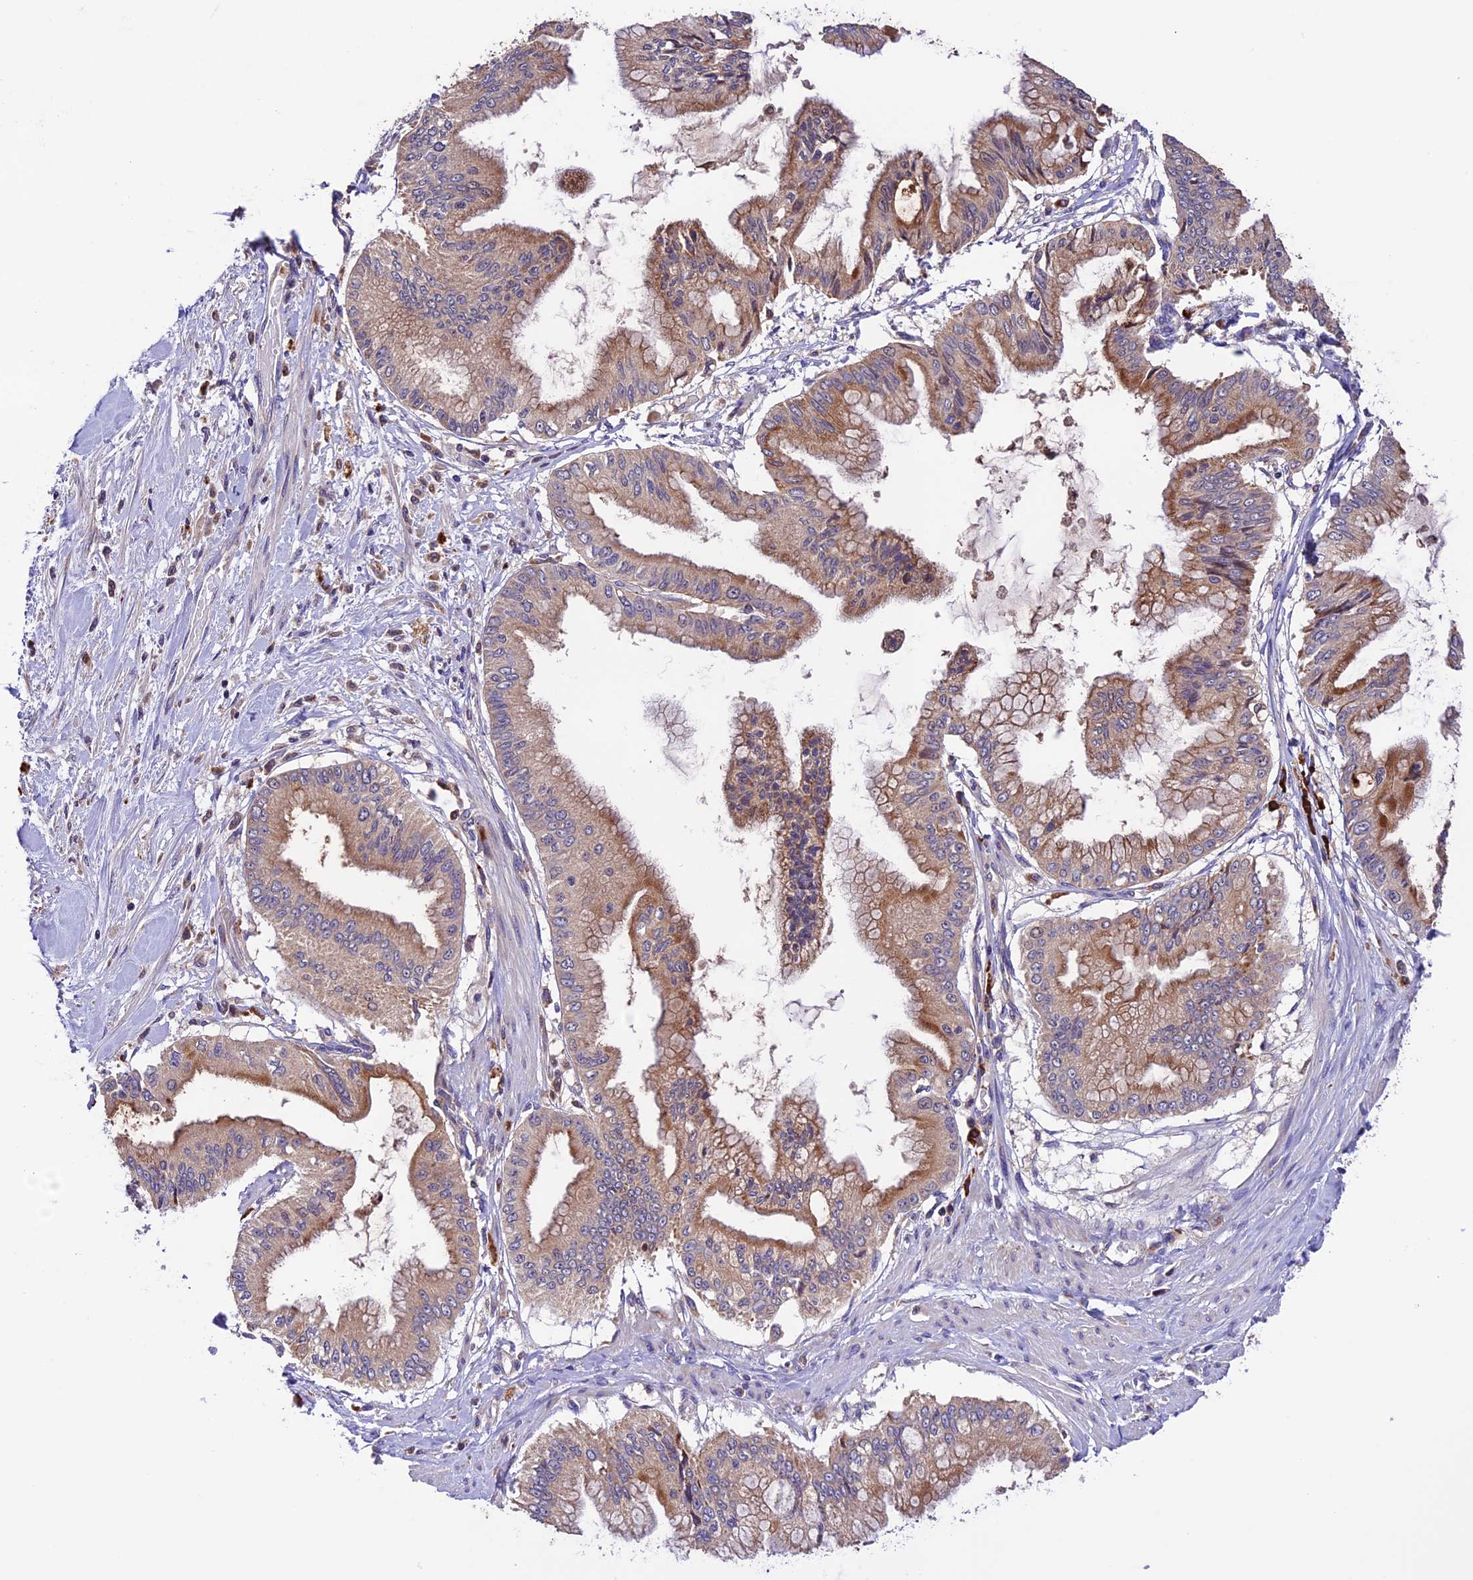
{"staining": {"intensity": "moderate", "quantity": ">75%", "location": "cytoplasmic/membranous"}, "tissue": "pancreatic cancer", "cell_type": "Tumor cells", "image_type": "cancer", "snomed": [{"axis": "morphology", "description": "Adenocarcinoma, NOS"}, {"axis": "topography", "description": "Pancreas"}], "caption": "A high-resolution histopathology image shows immunohistochemistry (IHC) staining of adenocarcinoma (pancreatic), which shows moderate cytoplasmic/membranous expression in approximately >75% of tumor cells. (DAB (3,3'-diaminobenzidine) IHC with brightfield microscopy, high magnification).", "gene": "METTL22", "patient": {"sex": "male", "age": 46}}